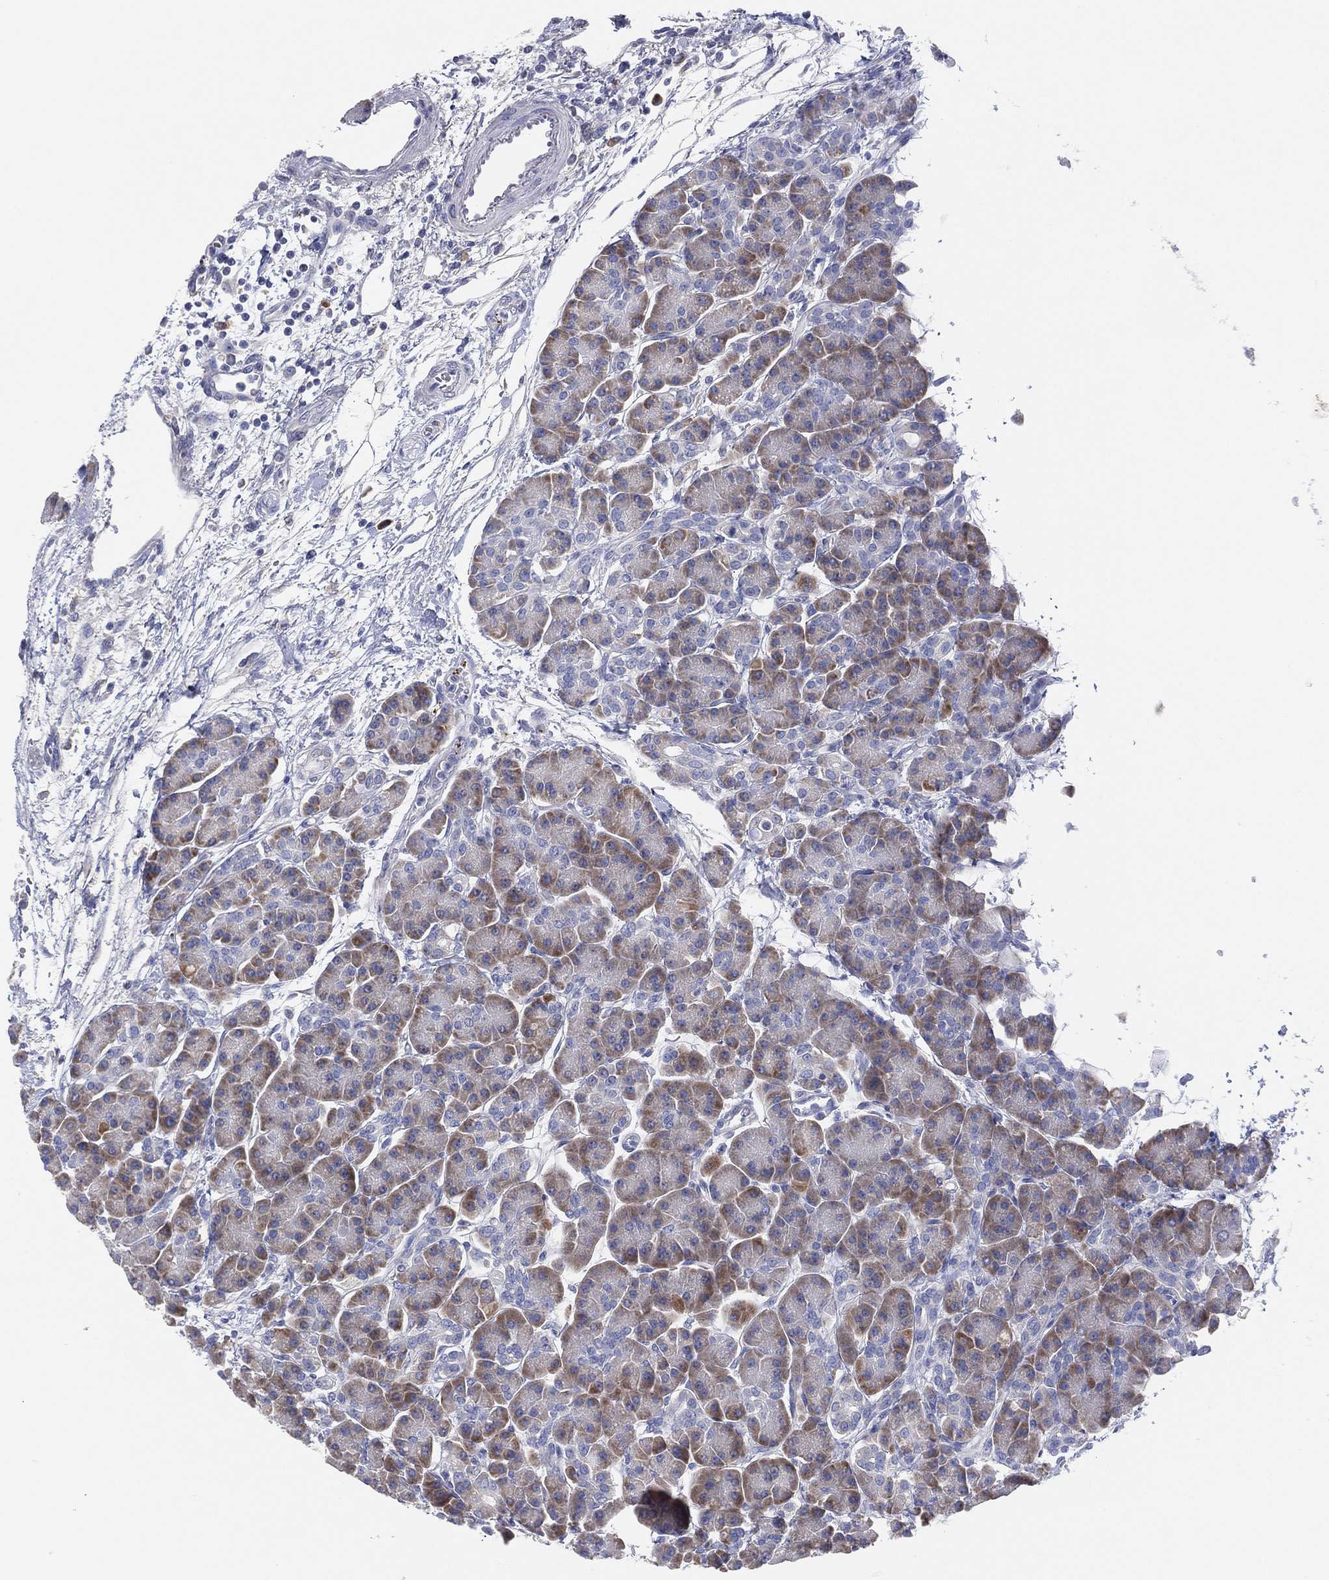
{"staining": {"intensity": "weak", "quantity": ">75%", "location": "cytoplasmic/membranous"}, "tissue": "pancreas", "cell_type": "Exocrine glandular cells", "image_type": "normal", "snomed": [{"axis": "morphology", "description": "Normal tissue, NOS"}, {"axis": "topography", "description": "Pancreas"}], "caption": "Exocrine glandular cells reveal weak cytoplasmic/membranous positivity in approximately >75% of cells in unremarkable pancreas.", "gene": "TMEM40", "patient": {"sex": "female", "age": 63}}